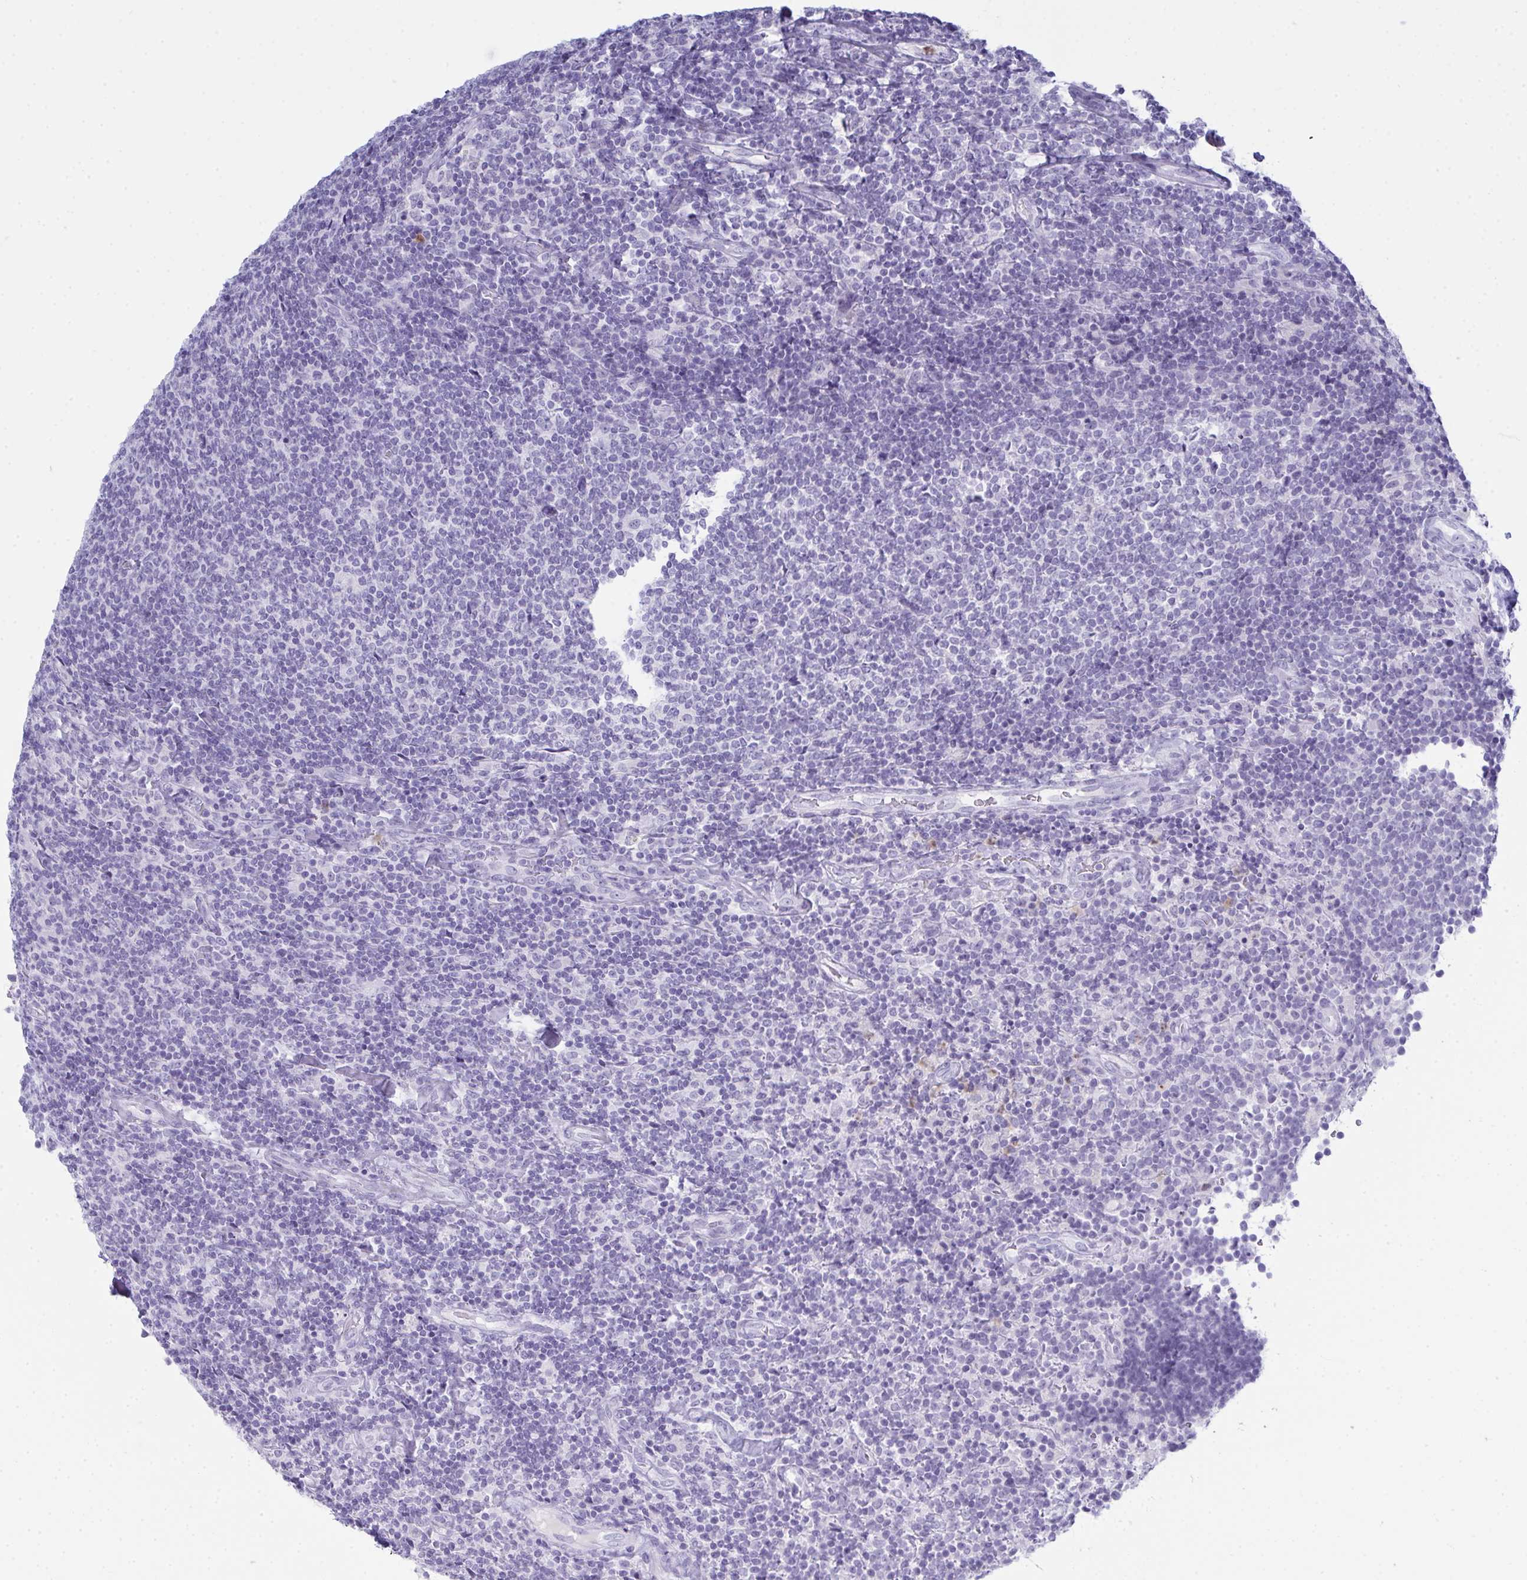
{"staining": {"intensity": "negative", "quantity": "none", "location": "none"}, "tissue": "lymphoma", "cell_type": "Tumor cells", "image_type": "cancer", "snomed": [{"axis": "morphology", "description": "Malignant lymphoma, non-Hodgkin's type, Low grade"}, {"axis": "topography", "description": "Lymph node"}], "caption": "This histopathology image is of lymphoma stained with immunohistochemistry (IHC) to label a protein in brown with the nuclei are counter-stained blue. There is no expression in tumor cells.", "gene": "SERPINB10", "patient": {"sex": "male", "age": 52}}